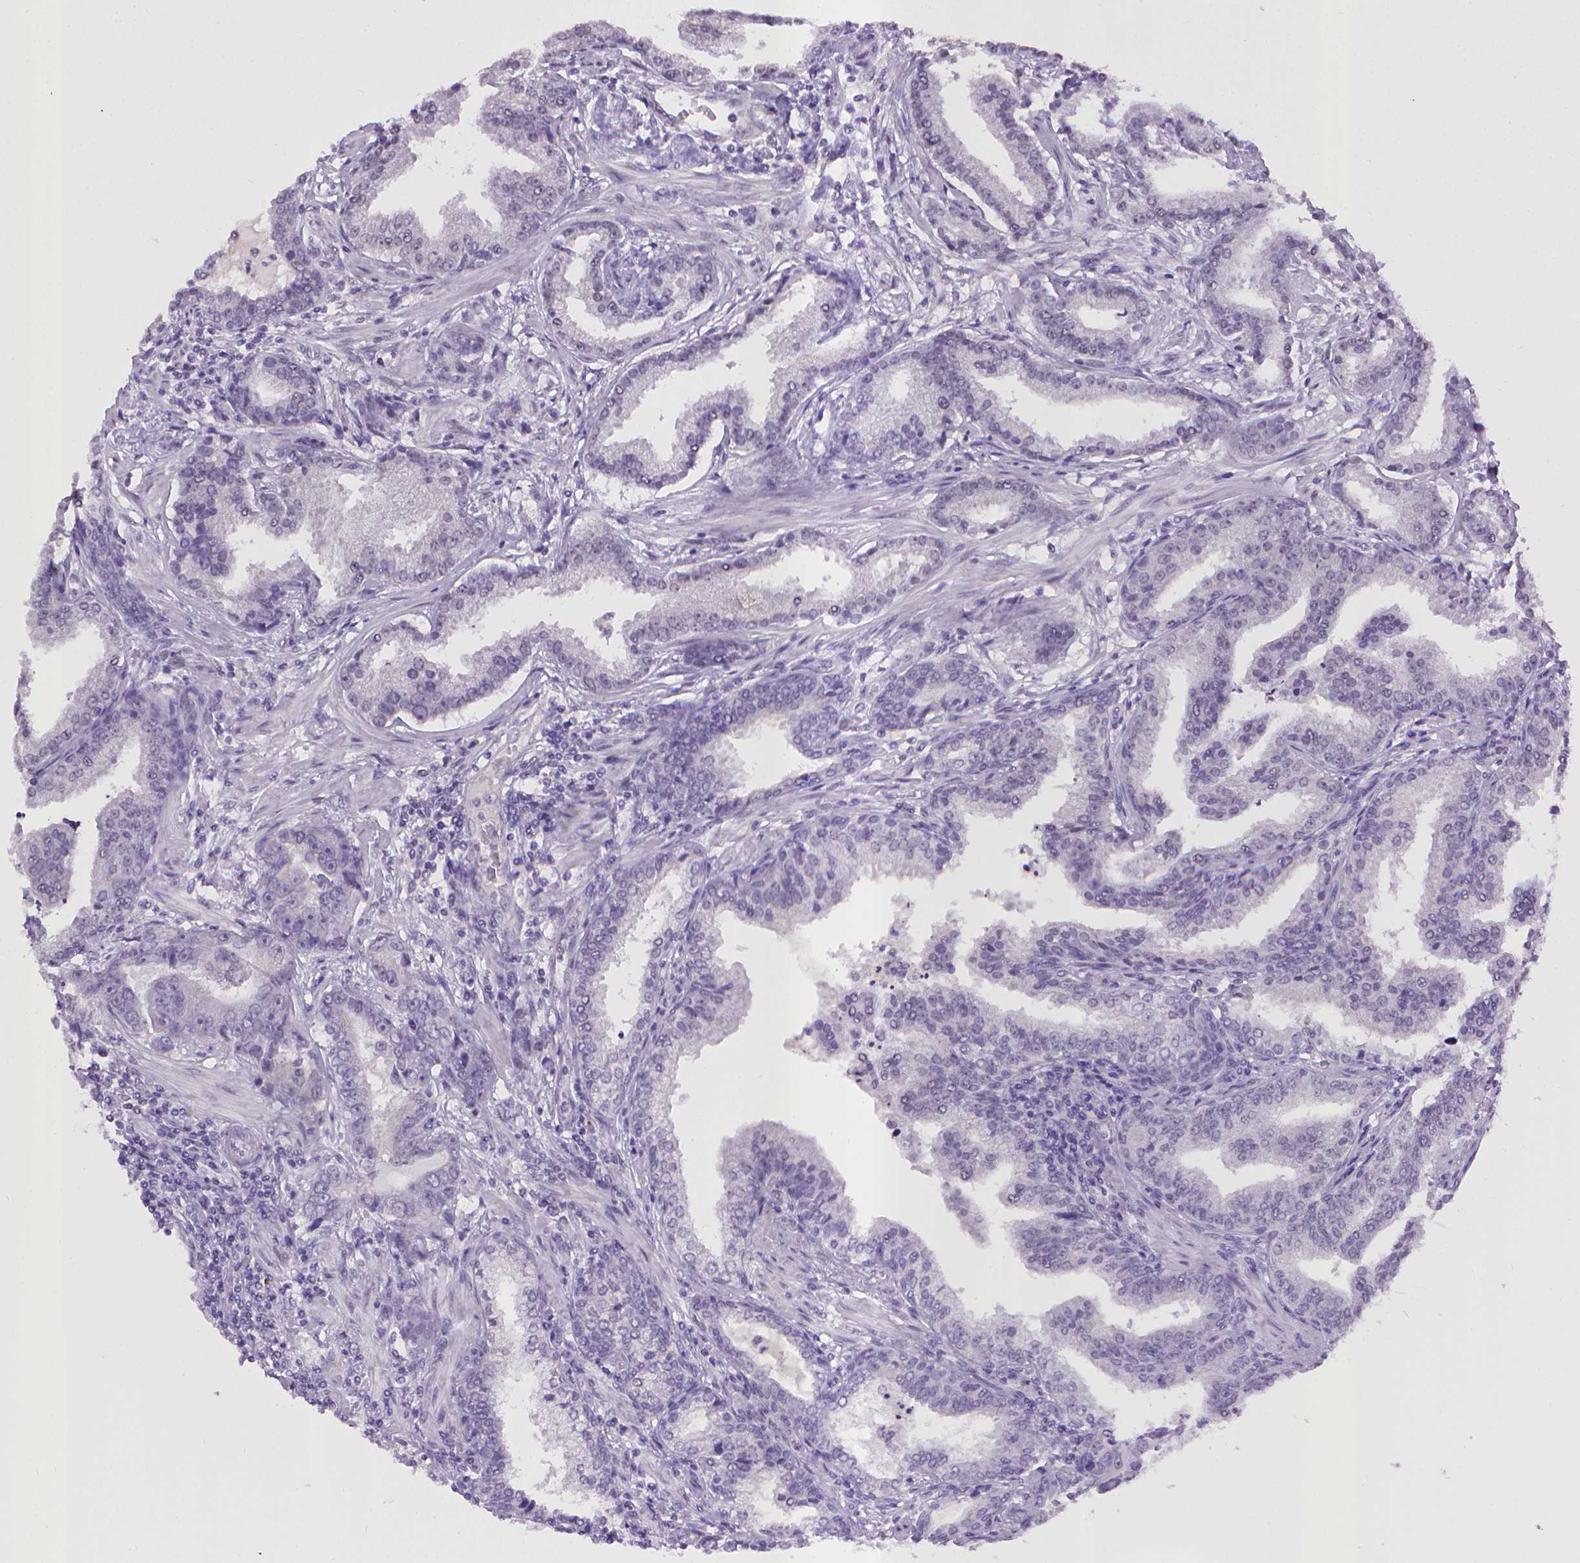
{"staining": {"intensity": "negative", "quantity": "none", "location": "none"}, "tissue": "prostate cancer", "cell_type": "Tumor cells", "image_type": "cancer", "snomed": [{"axis": "morphology", "description": "Adenocarcinoma, NOS"}, {"axis": "topography", "description": "Prostate"}], "caption": "Immunohistochemical staining of adenocarcinoma (prostate) displays no significant expression in tumor cells.", "gene": "KMO", "patient": {"sex": "male", "age": 64}}